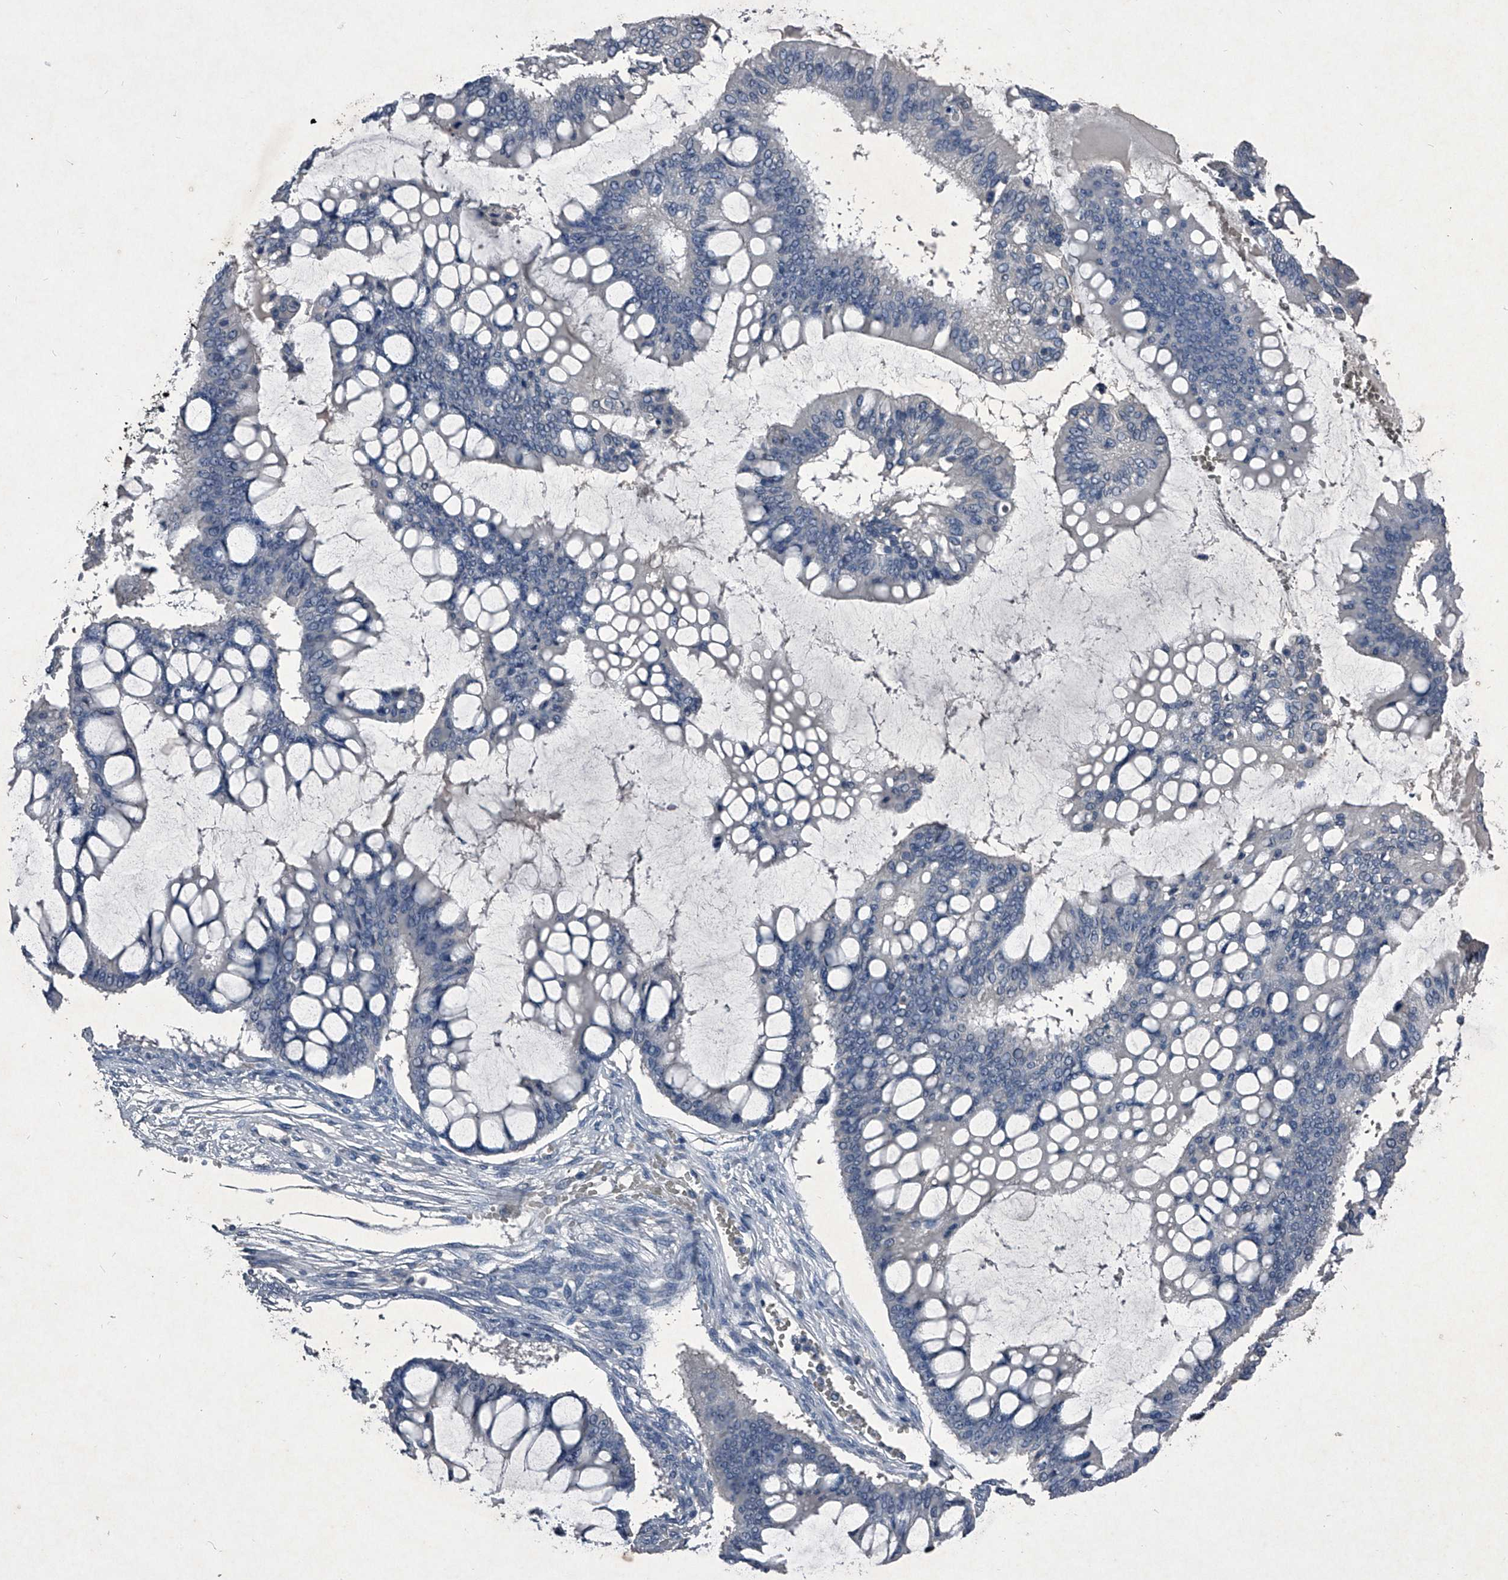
{"staining": {"intensity": "negative", "quantity": "none", "location": "none"}, "tissue": "ovarian cancer", "cell_type": "Tumor cells", "image_type": "cancer", "snomed": [{"axis": "morphology", "description": "Cystadenocarcinoma, mucinous, NOS"}, {"axis": "topography", "description": "Ovary"}], "caption": "DAB immunohistochemical staining of human mucinous cystadenocarcinoma (ovarian) exhibits no significant staining in tumor cells. (Brightfield microscopy of DAB (3,3'-diaminobenzidine) IHC at high magnification).", "gene": "MAPKAP1", "patient": {"sex": "female", "age": 73}}